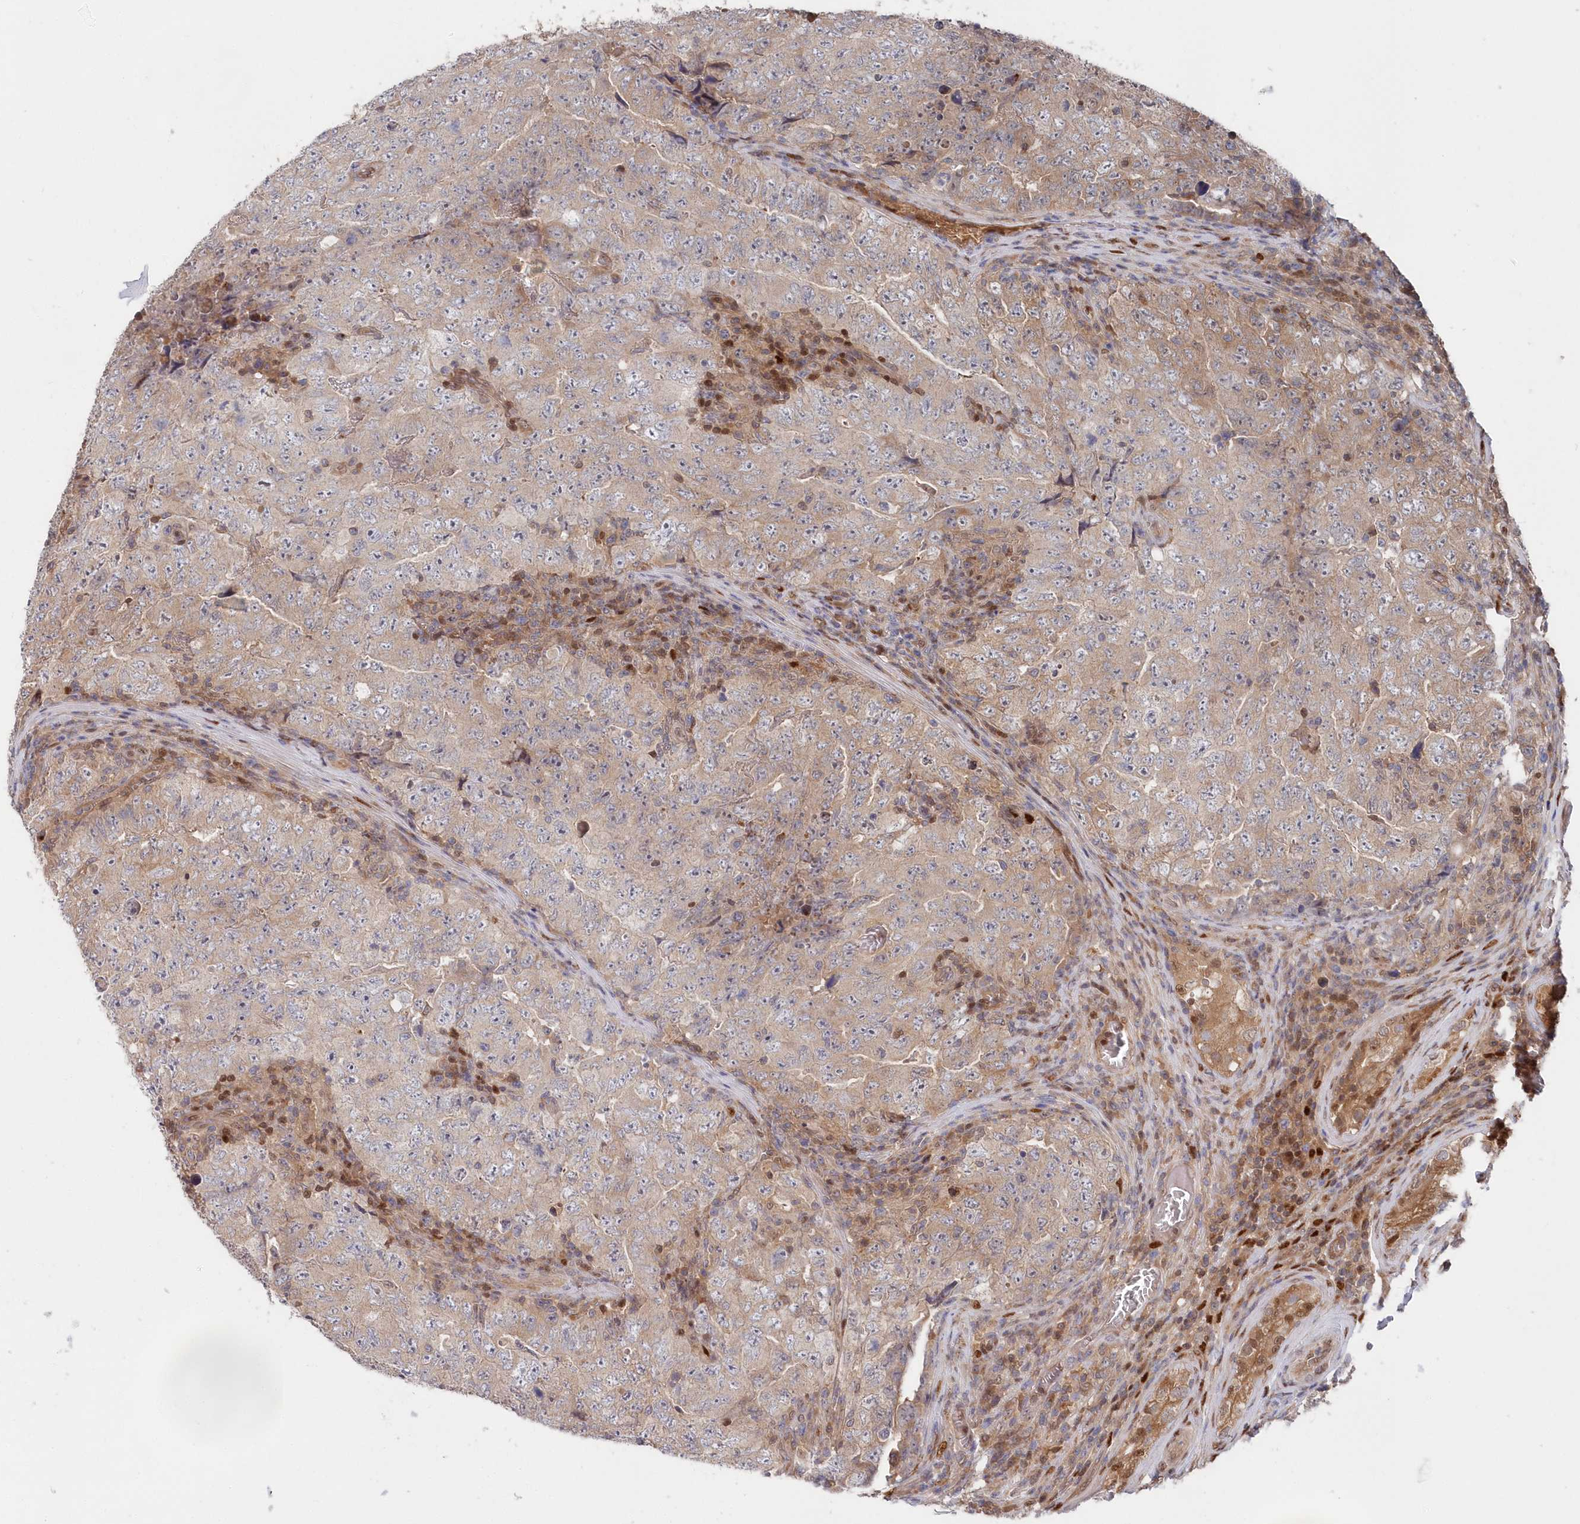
{"staining": {"intensity": "weak", "quantity": "25%-75%", "location": "cytoplasmic/membranous"}, "tissue": "testis cancer", "cell_type": "Tumor cells", "image_type": "cancer", "snomed": [{"axis": "morphology", "description": "Carcinoma, Embryonal, NOS"}, {"axis": "topography", "description": "Testis"}], "caption": "Immunohistochemical staining of human embryonal carcinoma (testis) shows weak cytoplasmic/membranous protein positivity in about 25%-75% of tumor cells.", "gene": "ABHD14B", "patient": {"sex": "male", "age": 26}}